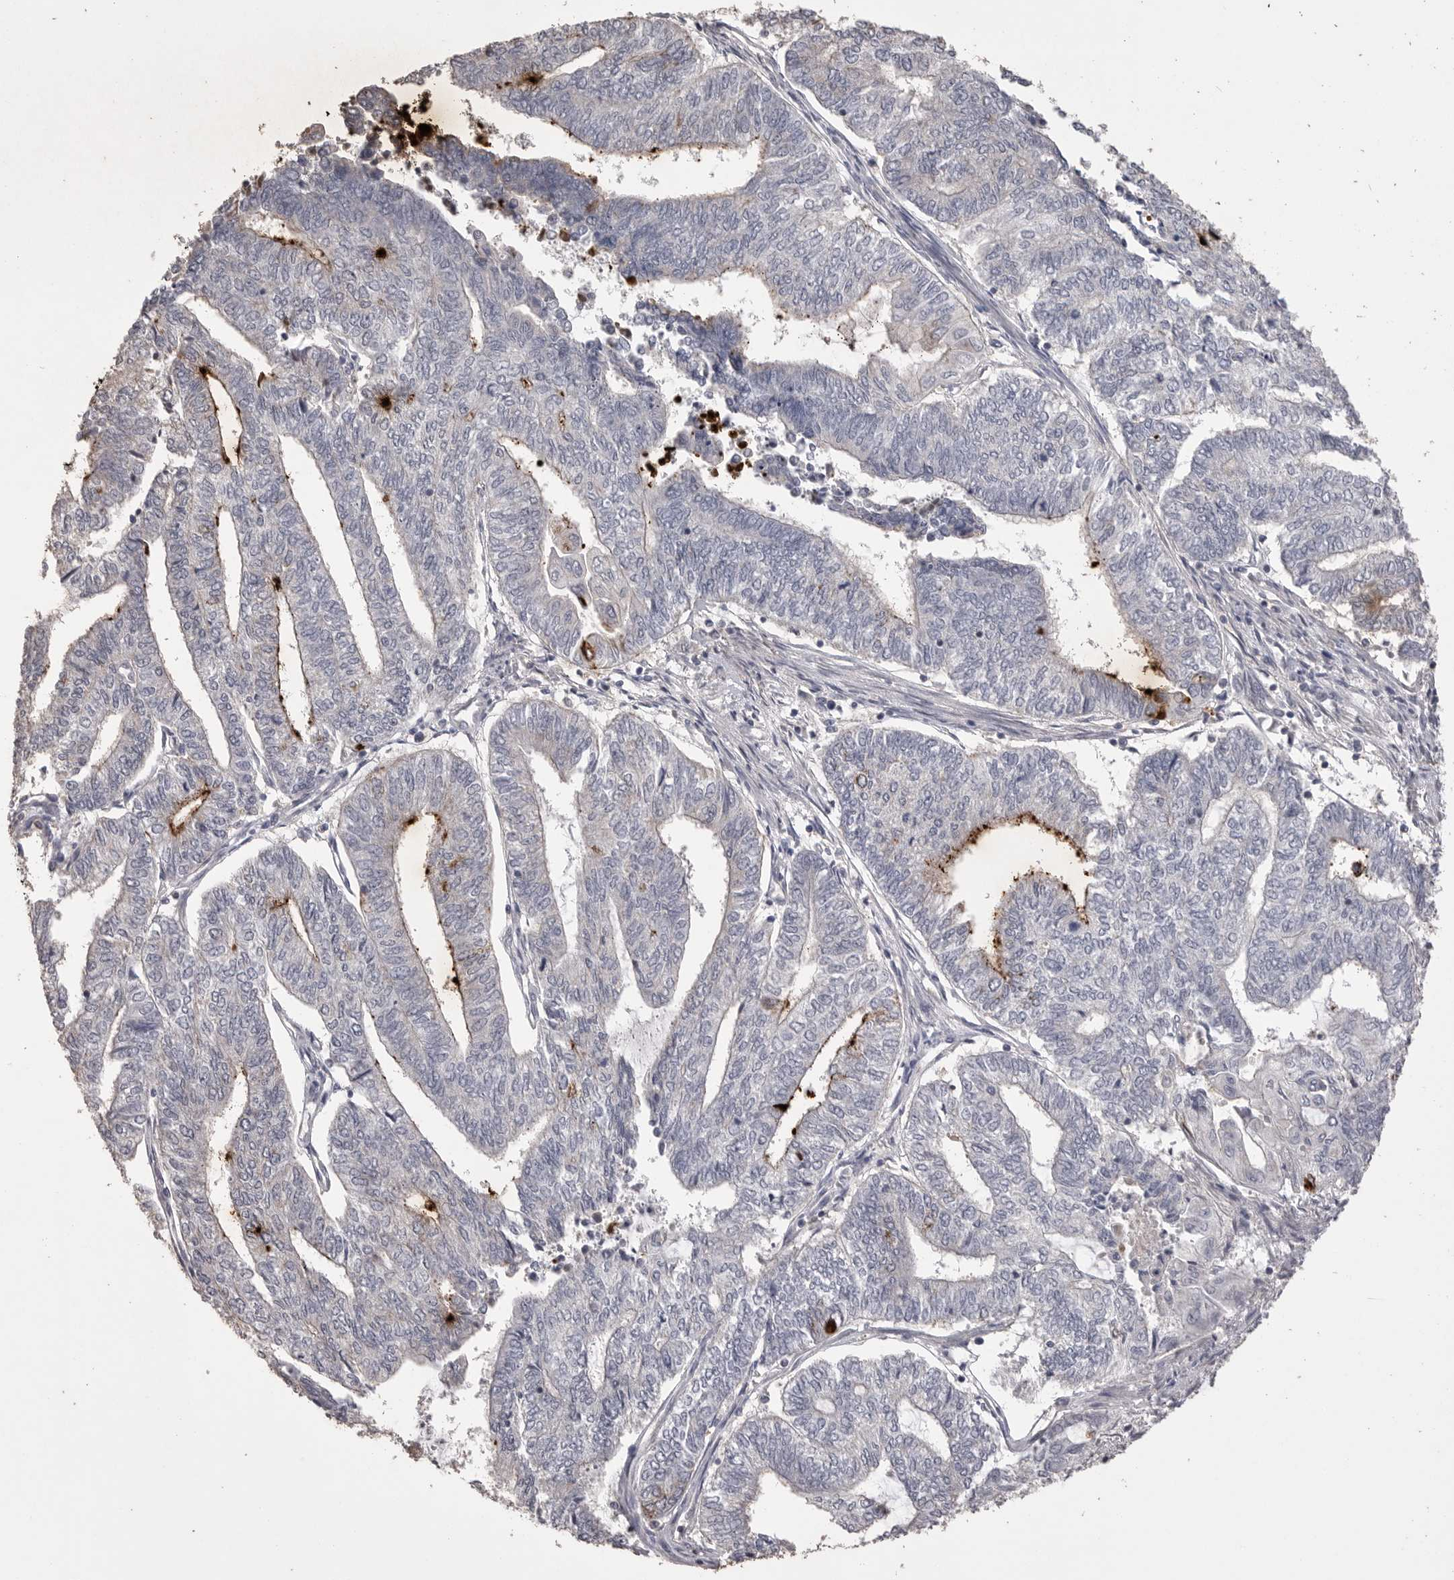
{"staining": {"intensity": "moderate", "quantity": "<25%", "location": "cytoplasmic/membranous"}, "tissue": "endometrial cancer", "cell_type": "Tumor cells", "image_type": "cancer", "snomed": [{"axis": "morphology", "description": "Adenocarcinoma, NOS"}, {"axis": "topography", "description": "Uterus"}, {"axis": "topography", "description": "Endometrium"}], "caption": "Moderate cytoplasmic/membranous positivity for a protein is present in about <25% of tumor cells of endometrial cancer using IHC.", "gene": "MMP7", "patient": {"sex": "female", "age": 70}}